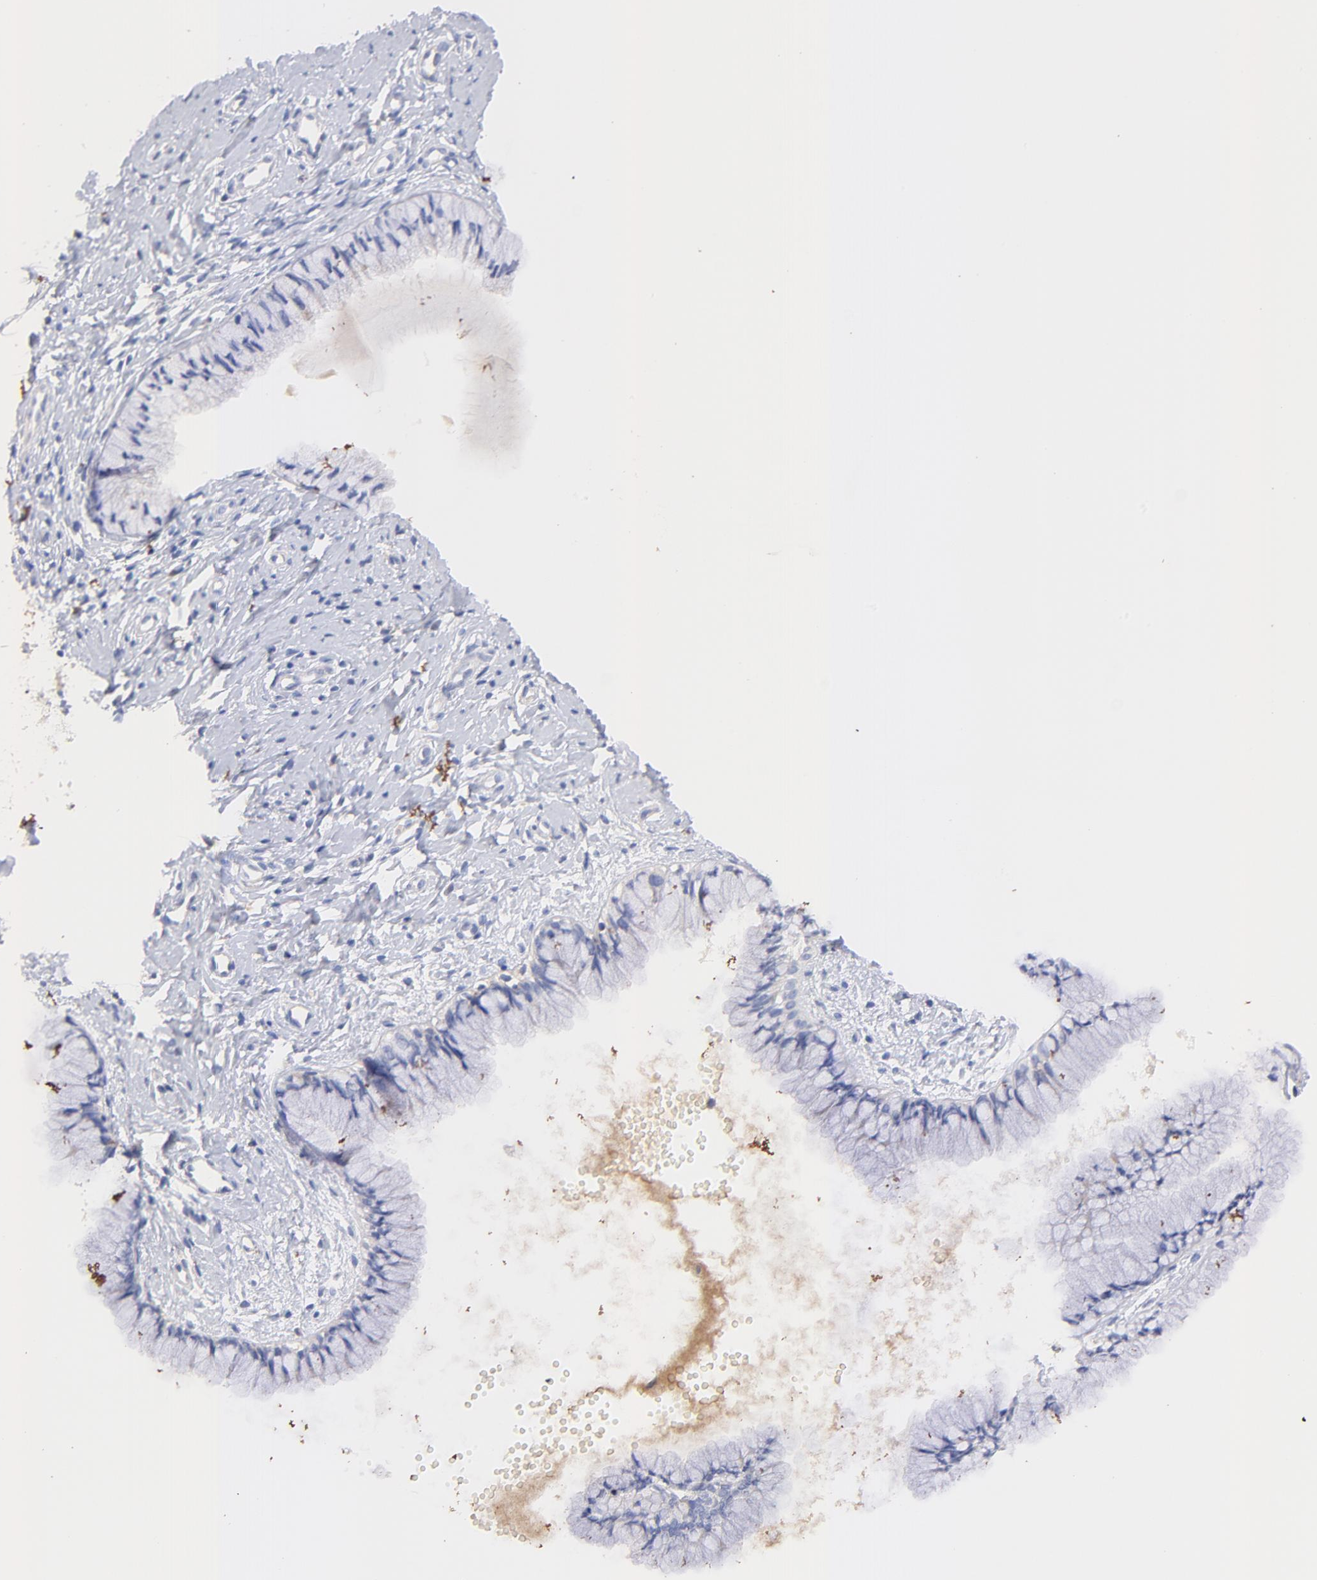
{"staining": {"intensity": "negative", "quantity": "none", "location": "none"}, "tissue": "cervix", "cell_type": "Glandular cells", "image_type": "normal", "snomed": [{"axis": "morphology", "description": "Normal tissue, NOS"}, {"axis": "topography", "description": "Cervix"}], "caption": "Benign cervix was stained to show a protein in brown. There is no significant staining in glandular cells. Nuclei are stained in blue.", "gene": "IGLV7", "patient": {"sex": "female", "age": 46}}